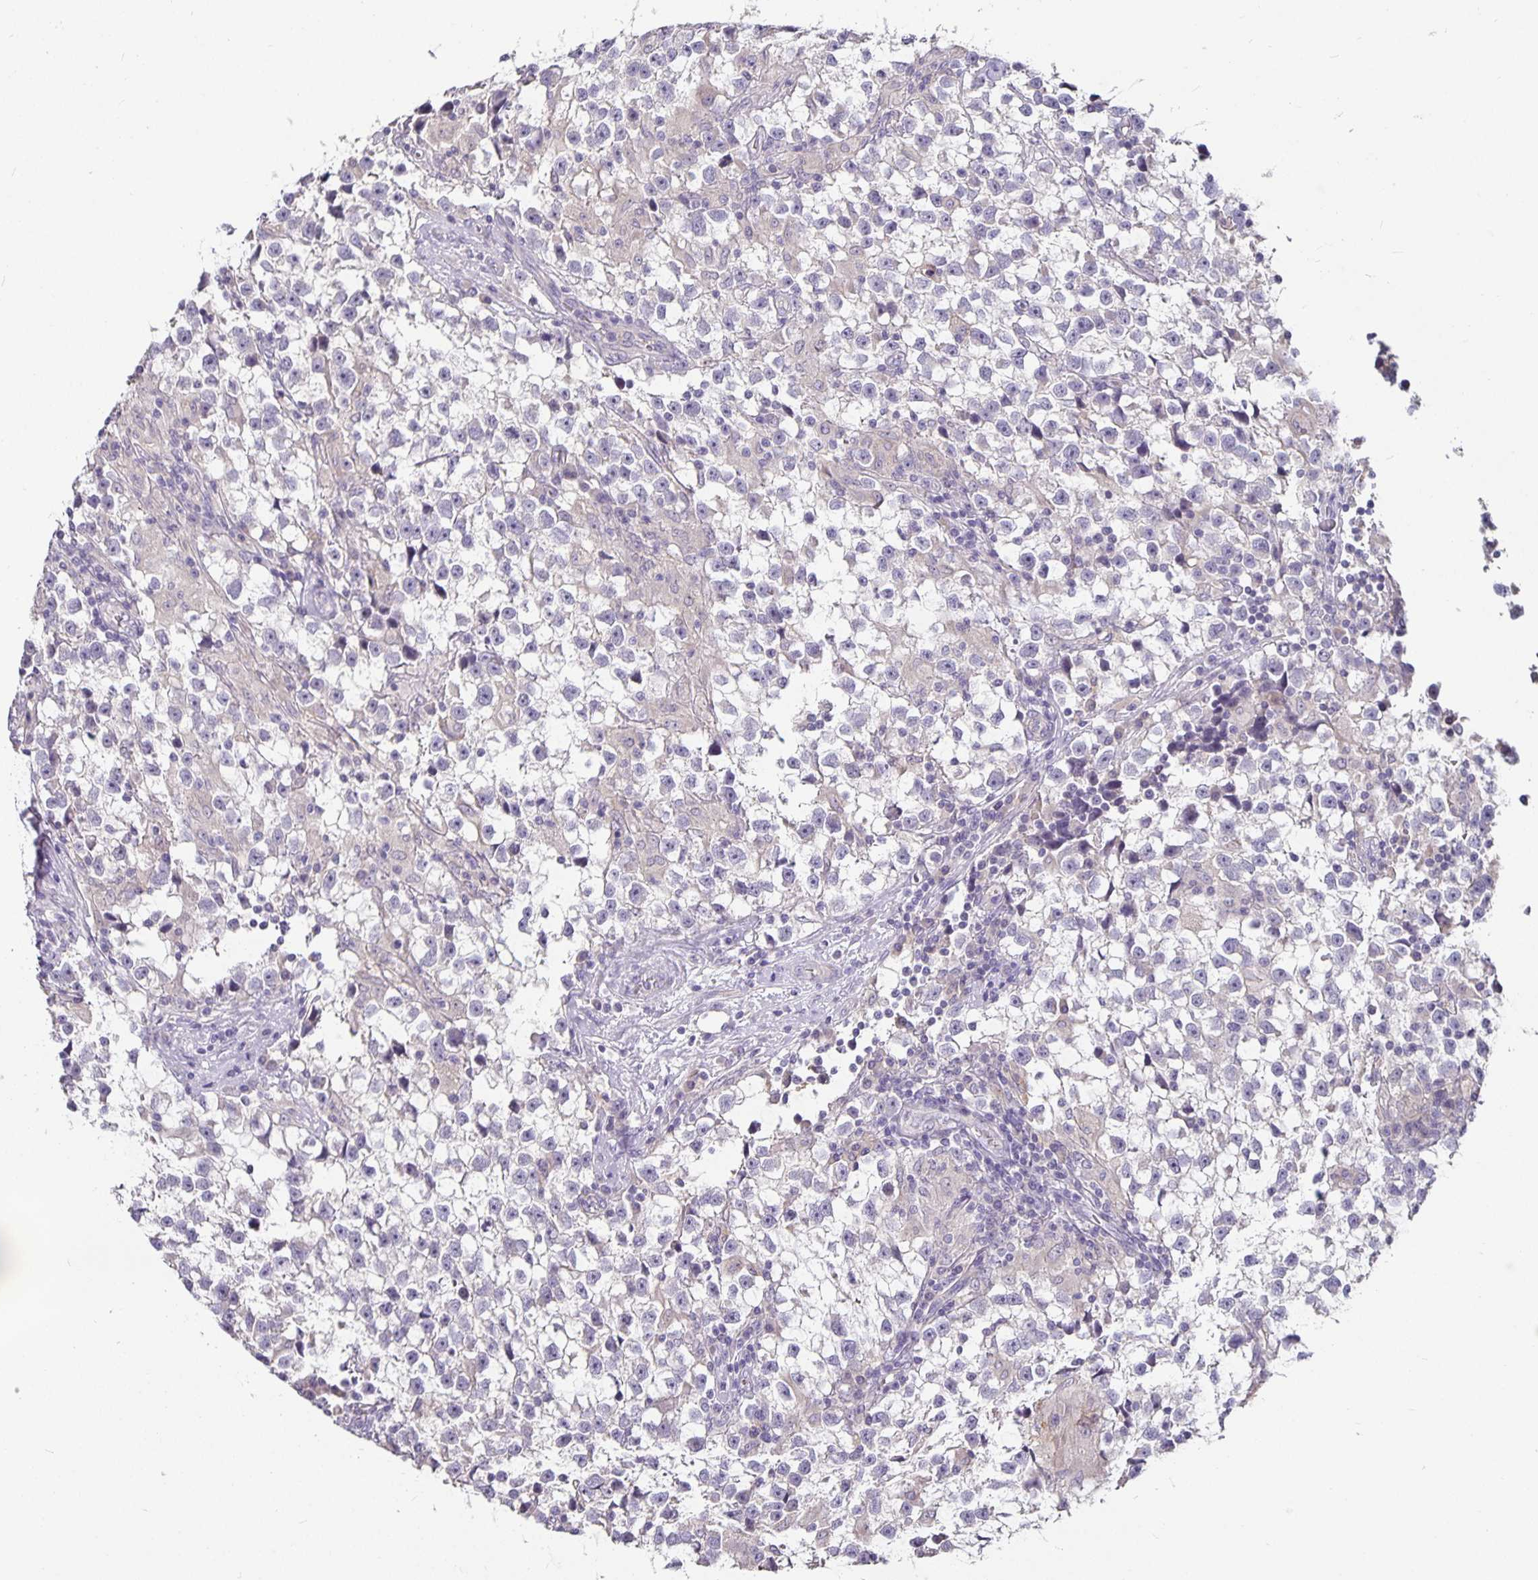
{"staining": {"intensity": "negative", "quantity": "none", "location": "none"}, "tissue": "testis cancer", "cell_type": "Tumor cells", "image_type": "cancer", "snomed": [{"axis": "morphology", "description": "Seminoma, NOS"}, {"axis": "topography", "description": "Testis"}], "caption": "Human testis cancer (seminoma) stained for a protein using IHC demonstrates no staining in tumor cells.", "gene": "CA12", "patient": {"sex": "male", "age": 31}}